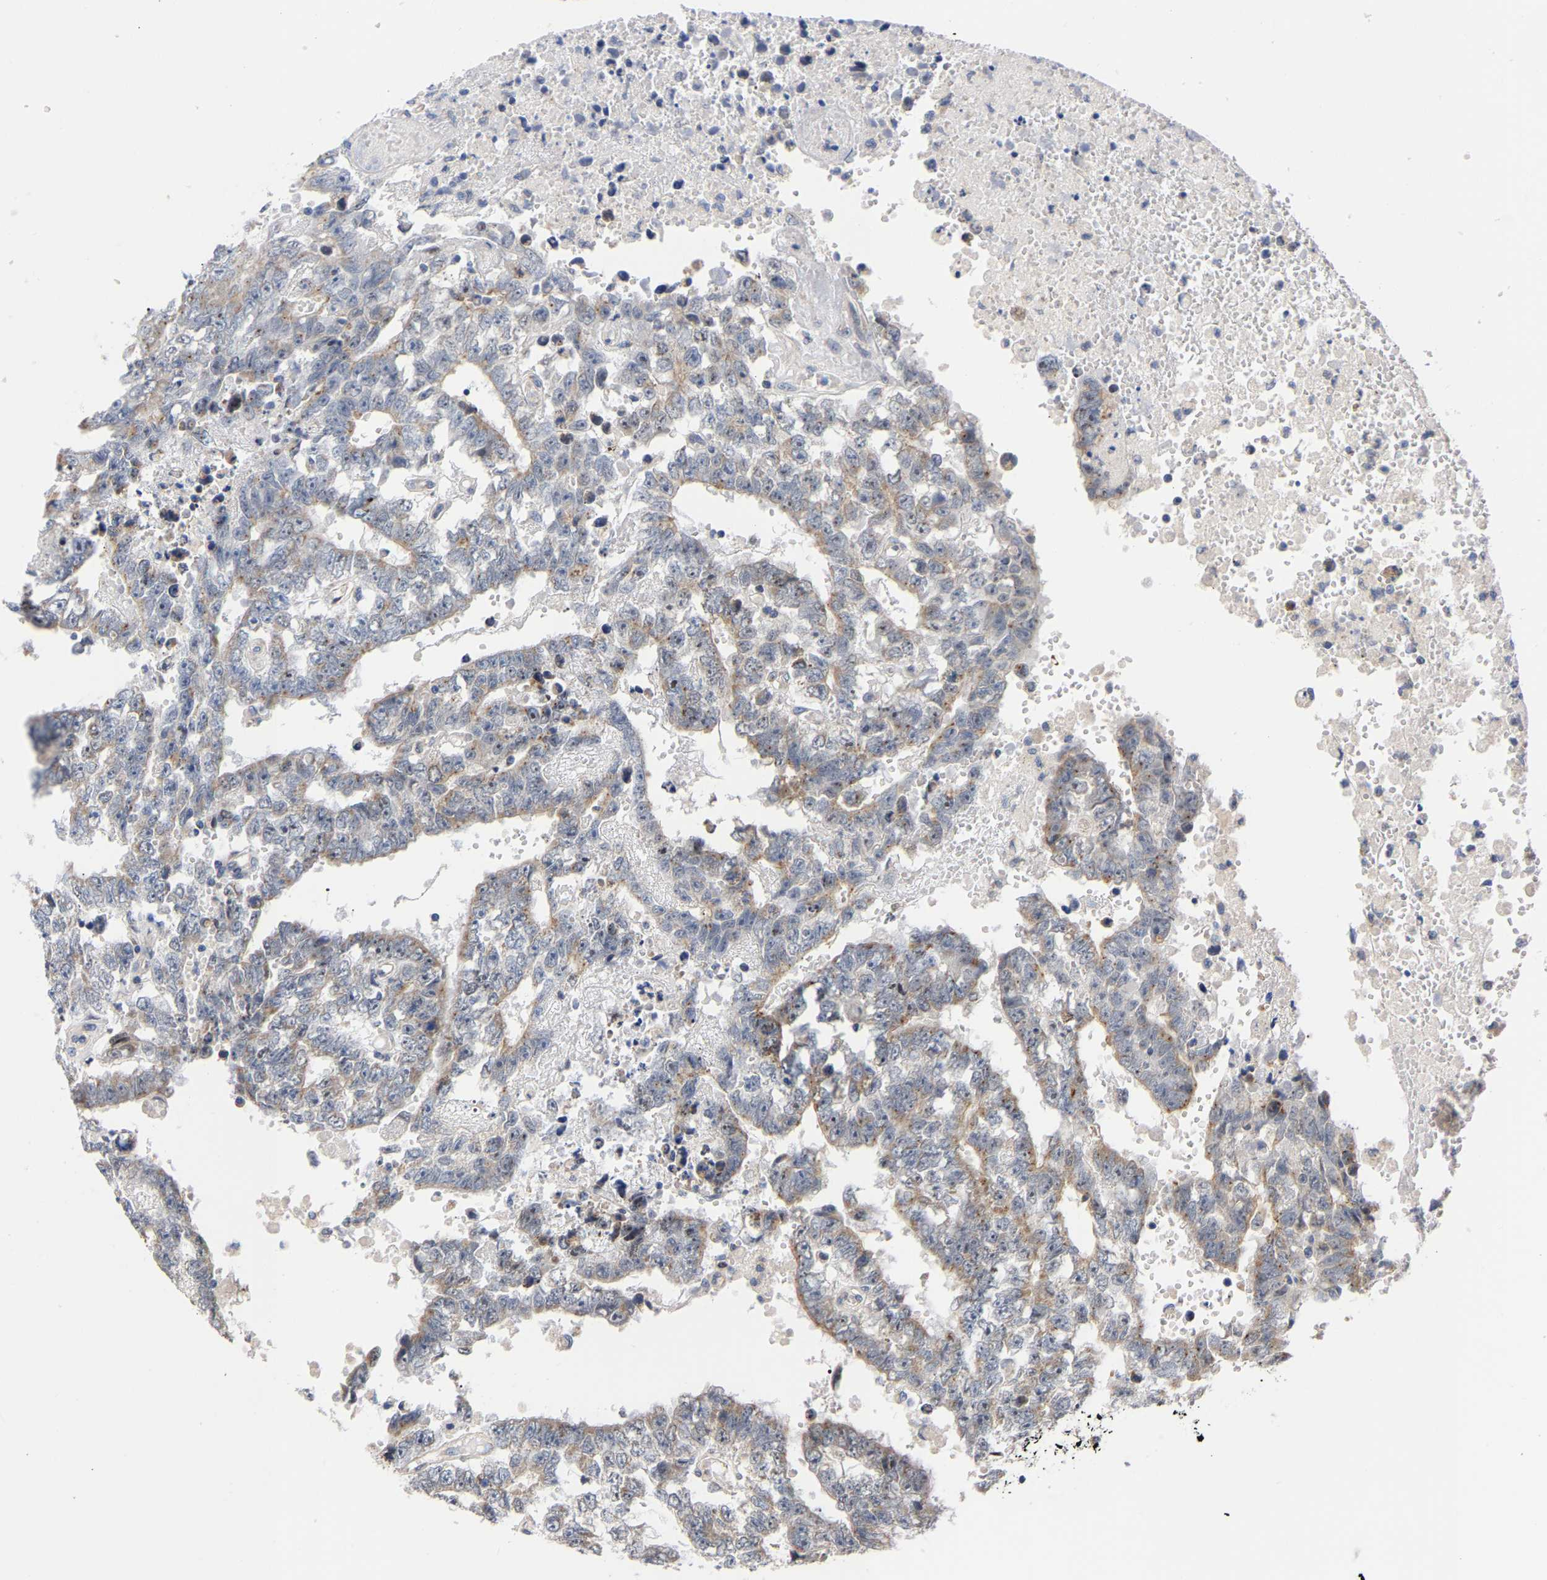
{"staining": {"intensity": "weak", "quantity": "25%-75%", "location": "cytoplasmic/membranous"}, "tissue": "testis cancer", "cell_type": "Tumor cells", "image_type": "cancer", "snomed": [{"axis": "morphology", "description": "Carcinoma, Embryonal, NOS"}, {"axis": "topography", "description": "Testis"}], "caption": "Human testis cancer (embryonal carcinoma) stained with a brown dye exhibits weak cytoplasmic/membranous positive positivity in about 25%-75% of tumor cells.", "gene": "PCNT", "patient": {"sex": "male", "age": 25}}